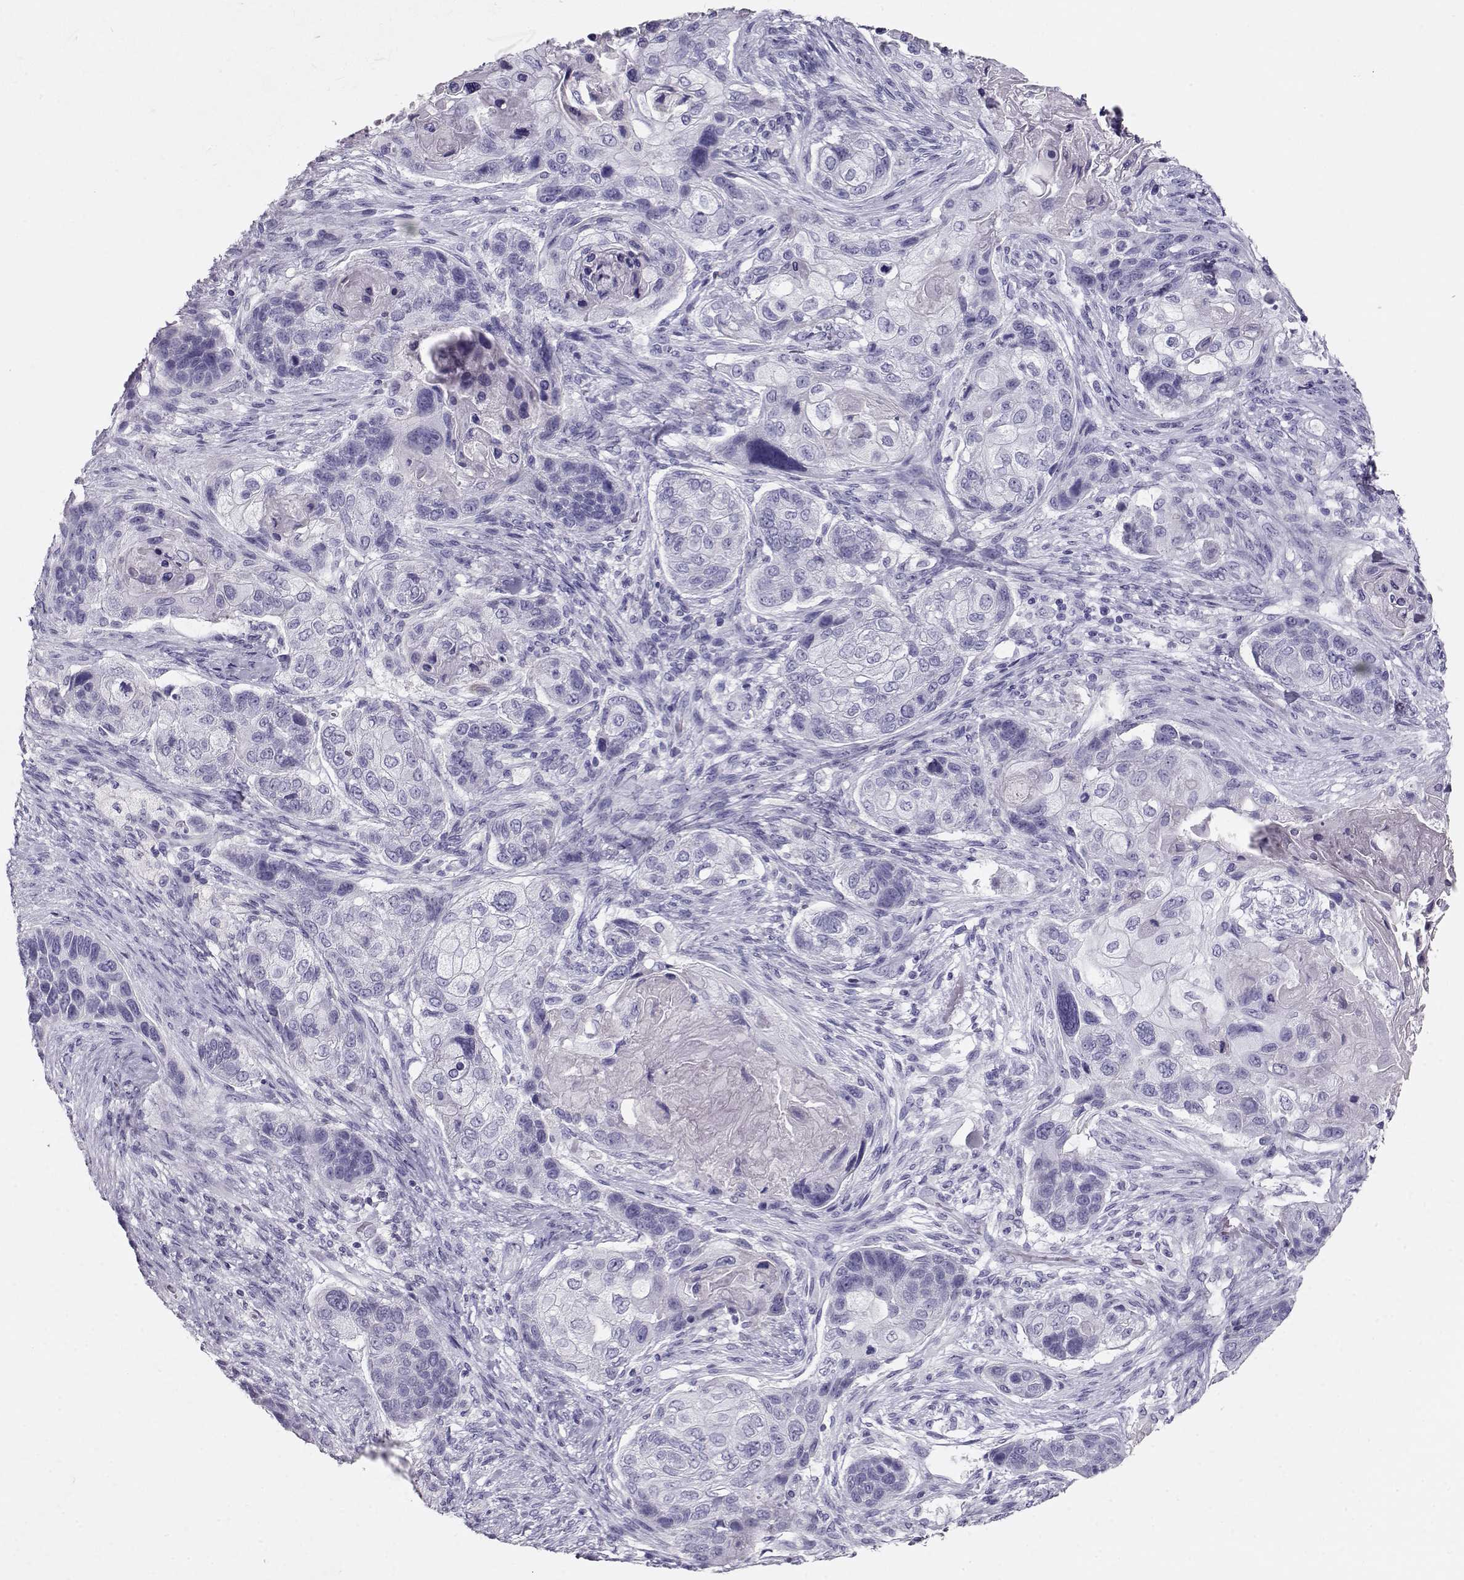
{"staining": {"intensity": "negative", "quantity": "none", "location": "none"}, "tissue": "lung cancer", "cell_type": "Tumor cells", "image_type": "cancer", "snomed": [{"axis": "morphology", "description": "Squamous cell carcinoma, NOS"}, {"axis": "topography", "description": "Lung"}], "caption": "Tumor cells are negative for brown protein staining in squamous cell carcinoma (lung). The staining was performed using DAB (3,3'-diaminobenzidine) to visualize the protein expression in brown, while the nuclei were stained in blue with hematoxylin (Magnification: 20x).", "gene": "ACTN2", "patient": {"sex": "male", "age": 69}}